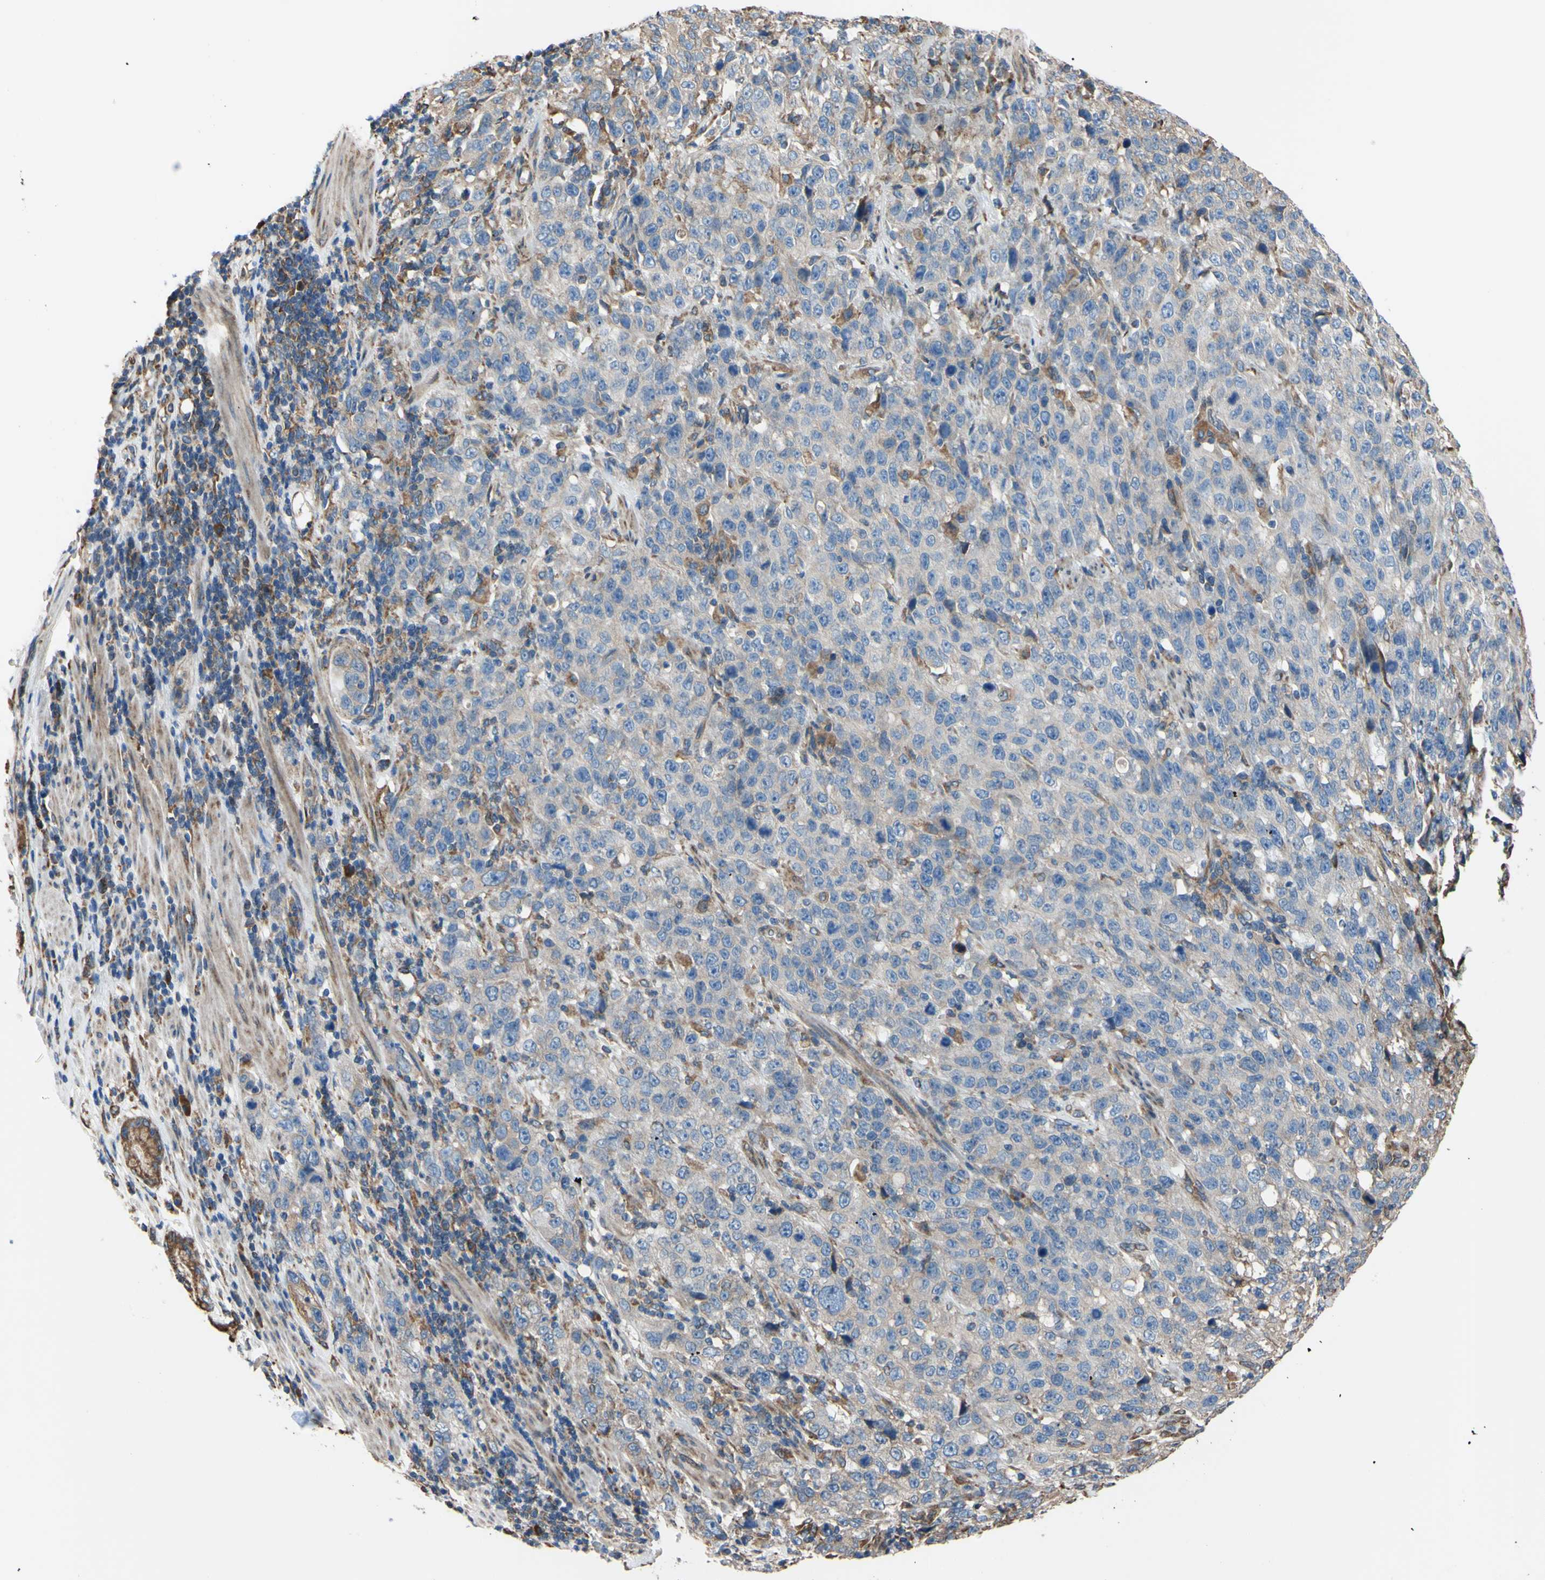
{"staining": {"intensity": "negative", "quantity": "none", "location": "none"}, "tissue": "stomach cancer", "cell_type": "Tumor cells", "image_type": "cancer", "snomed": [{"axis": "morphology", "description": "Normal tissue, NOS"}, {"axis": "morphology", "description": "Adenocarcinoma, NOS"}, {"axis": "topography", "description": "Stomach"}], "caption": "Stomach cancer (adenocarcinoma) stained for a protein using immunohistochemistry (IHC) shows no expression tumor cells.", "gene": "BMF", "patient": {"sex": "male", "age": 48}}